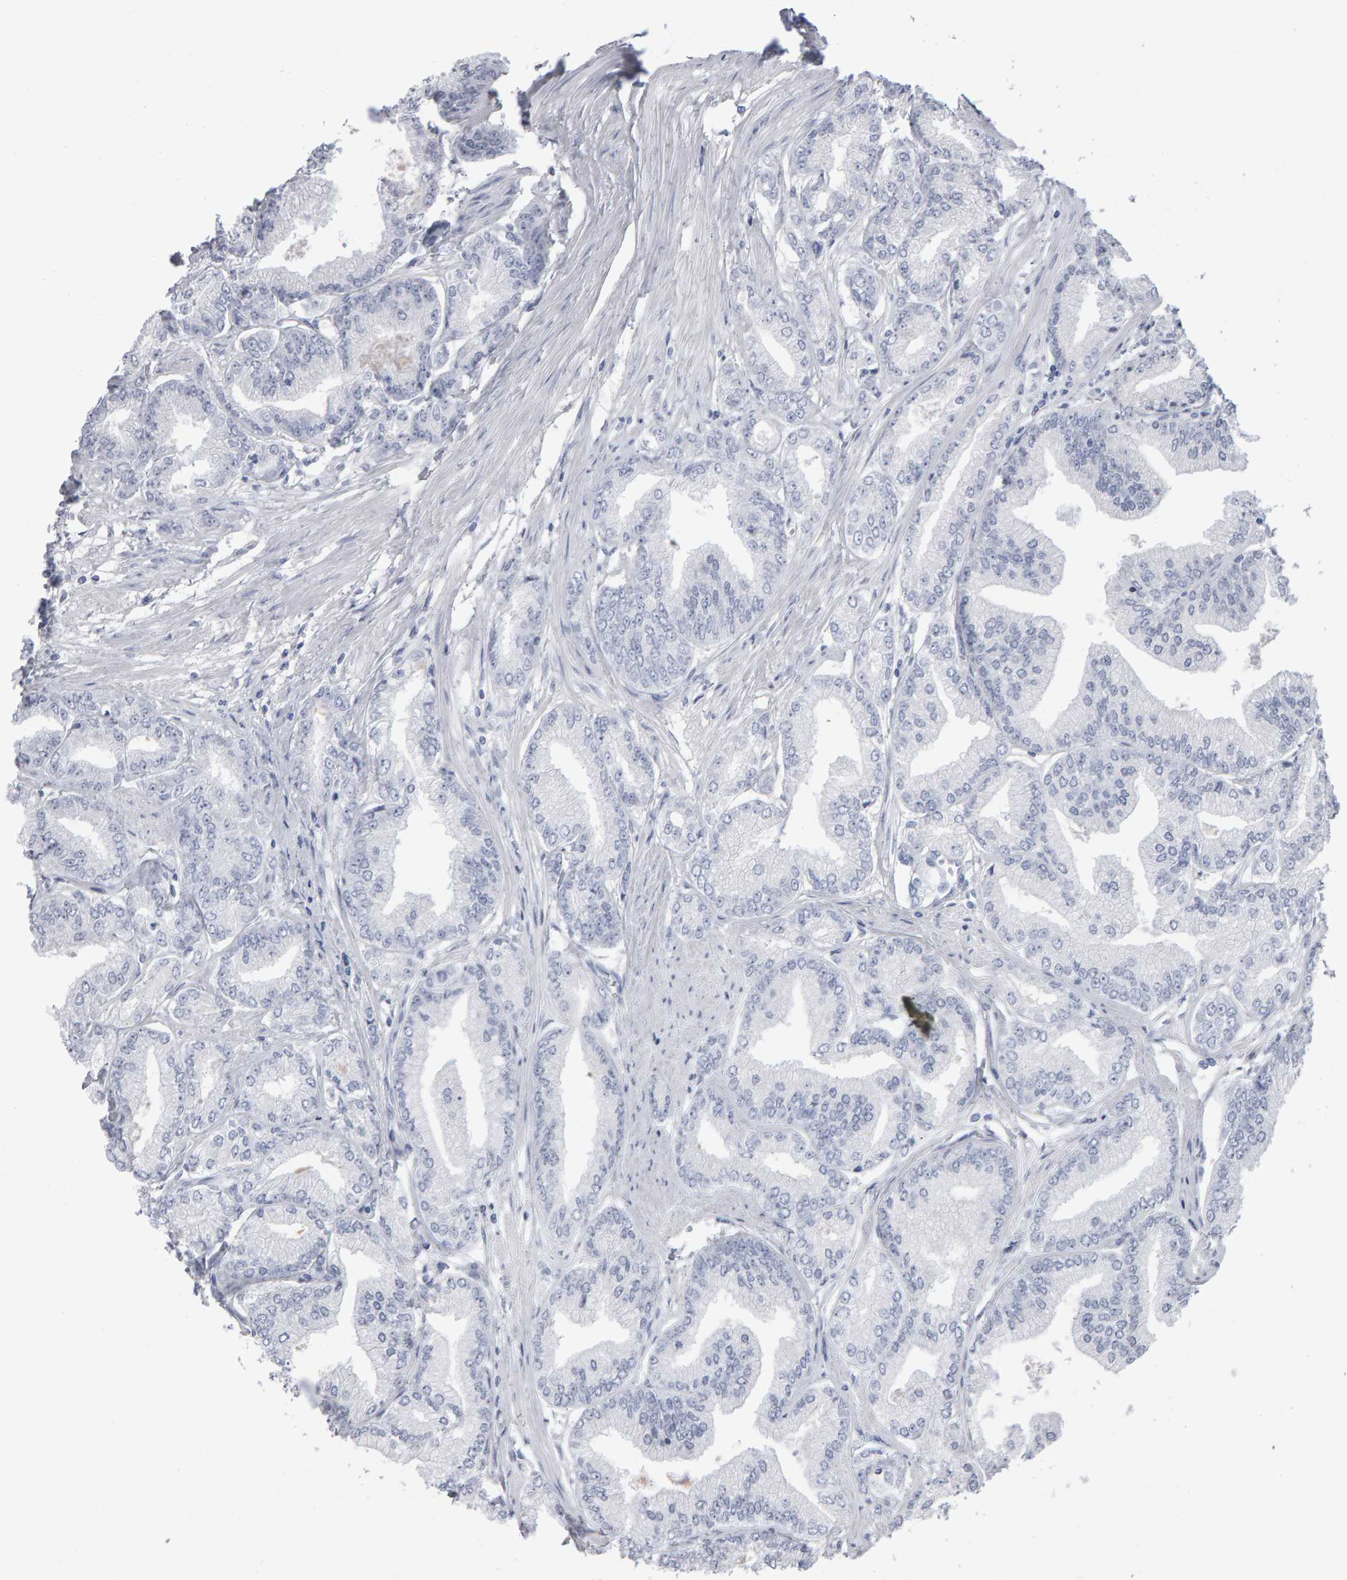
{"staining": {"intensity": "negative", "quantity": "none", "location": "none"}, "tissue": "prostate cancer", "cell_type": "Tumor cells", "image_type": "cancer", "snomed": [{"axis": "morphology", "description": "Adenocarcinoma, Low grade"}, {"axis": "topography", "description": "Prostate"}], "caption": "Immunohistochemistry (IHC) of human prostate cancer (adenocarcinoma (low-grade)) reveals no staining in tumor cells.", "gene": "NCDN", "patient": {"sex": "male", "age": 52}}